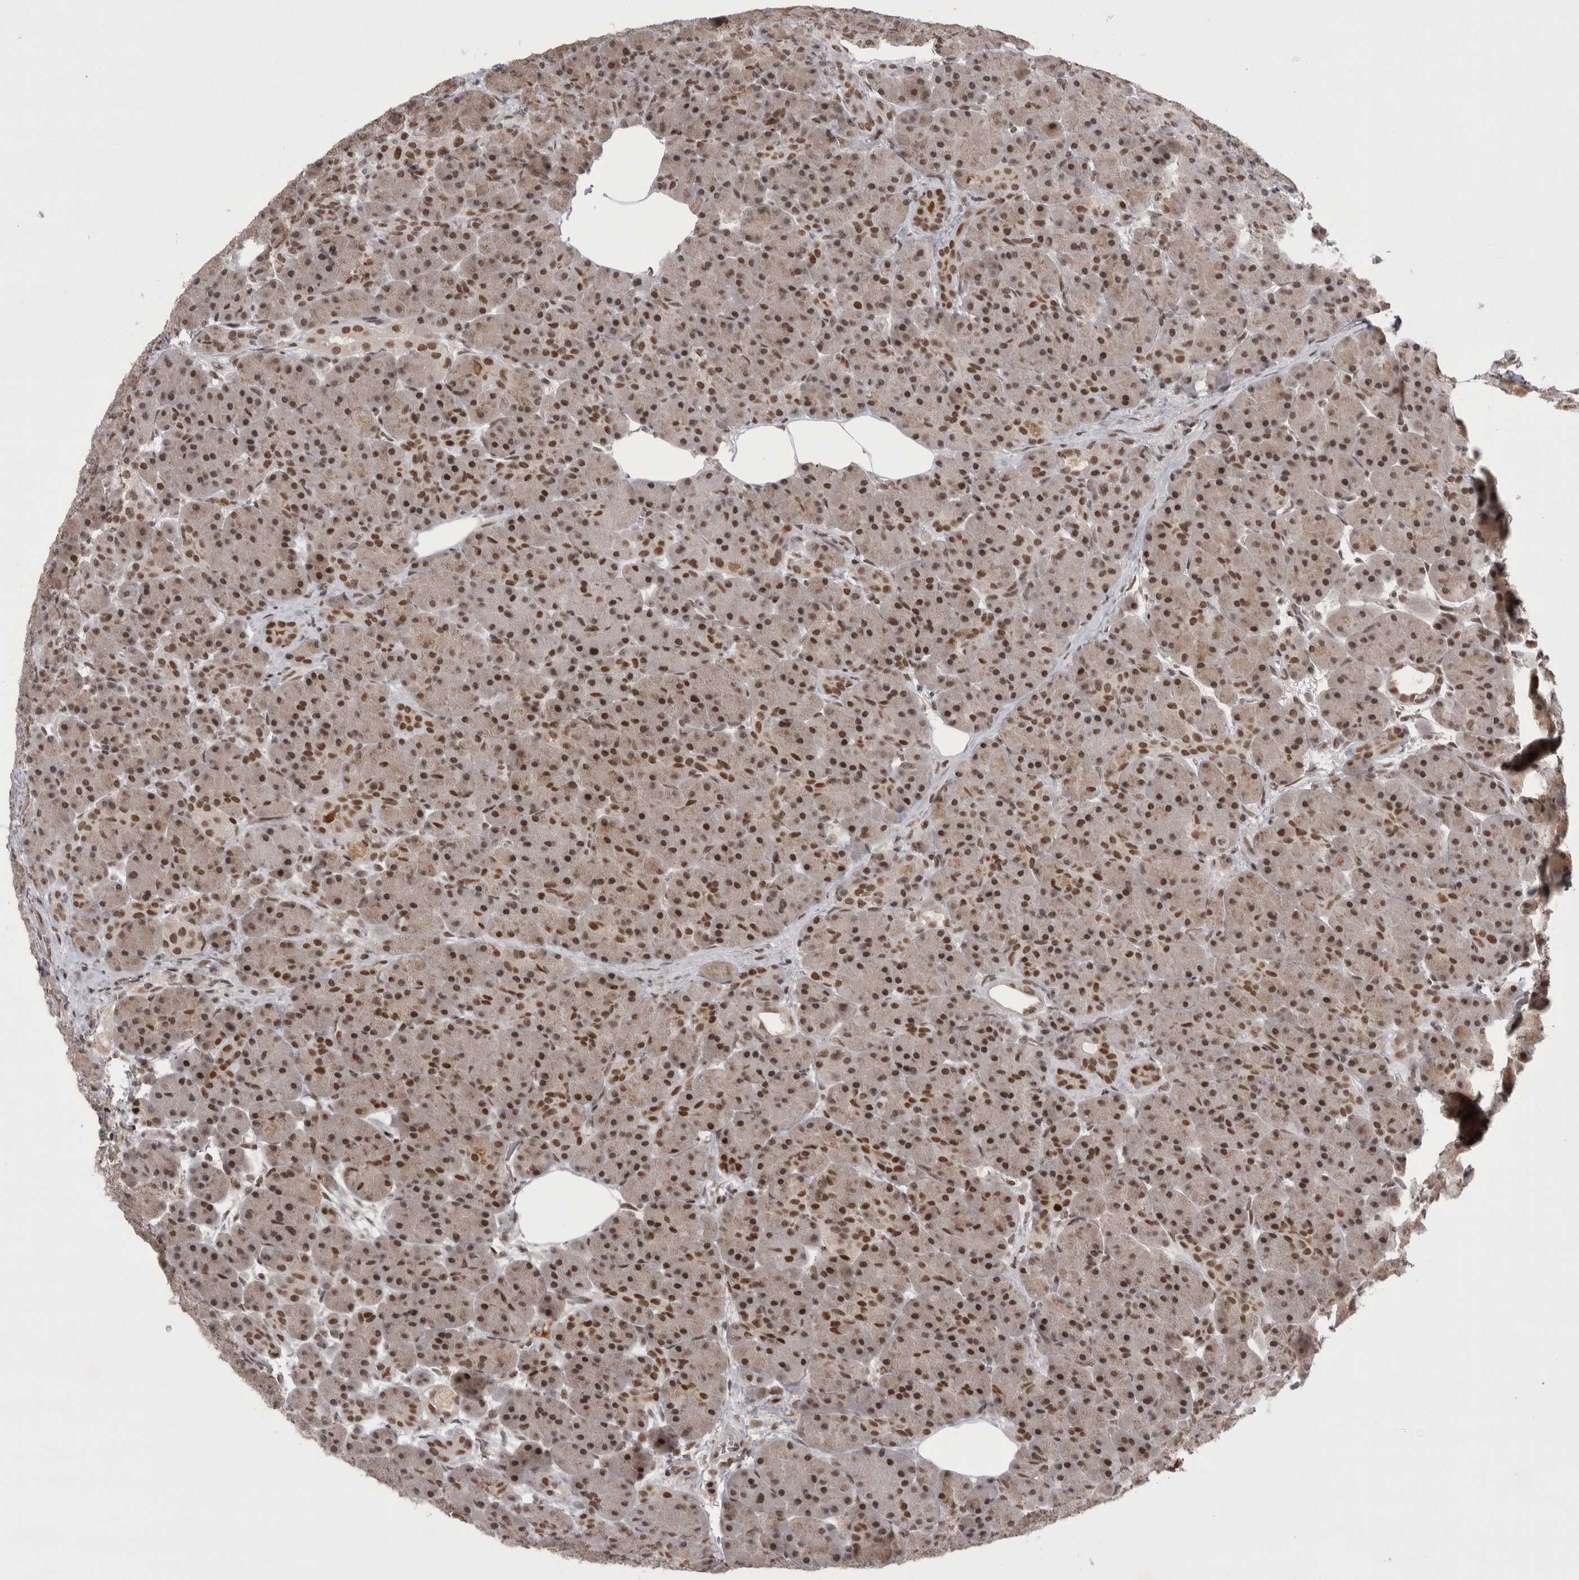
{"staining": {"intensity": "strong", "quantity": ">75%", "location": "cytoplasmic/membranous,nuclear"}, "tissue": "pancreas", "cell_type": "Exocrine glandular cells", "image_type": "normal", "snomed": [{"axis": "morphology", "description": "Normal tissue, NOS"}, {"axis": "topography", "description": "Pancreas"}], "caption": "DAB (3,3'-diaminobenzidine) immunohistochemical staining of normal pancreas shows strong cytoplasmic/membranous,nuclear protein expression in about >75% of exocrine glandular cells.", "gene": "POU5F1", "patient": {"sex": "male", "age": 63}}